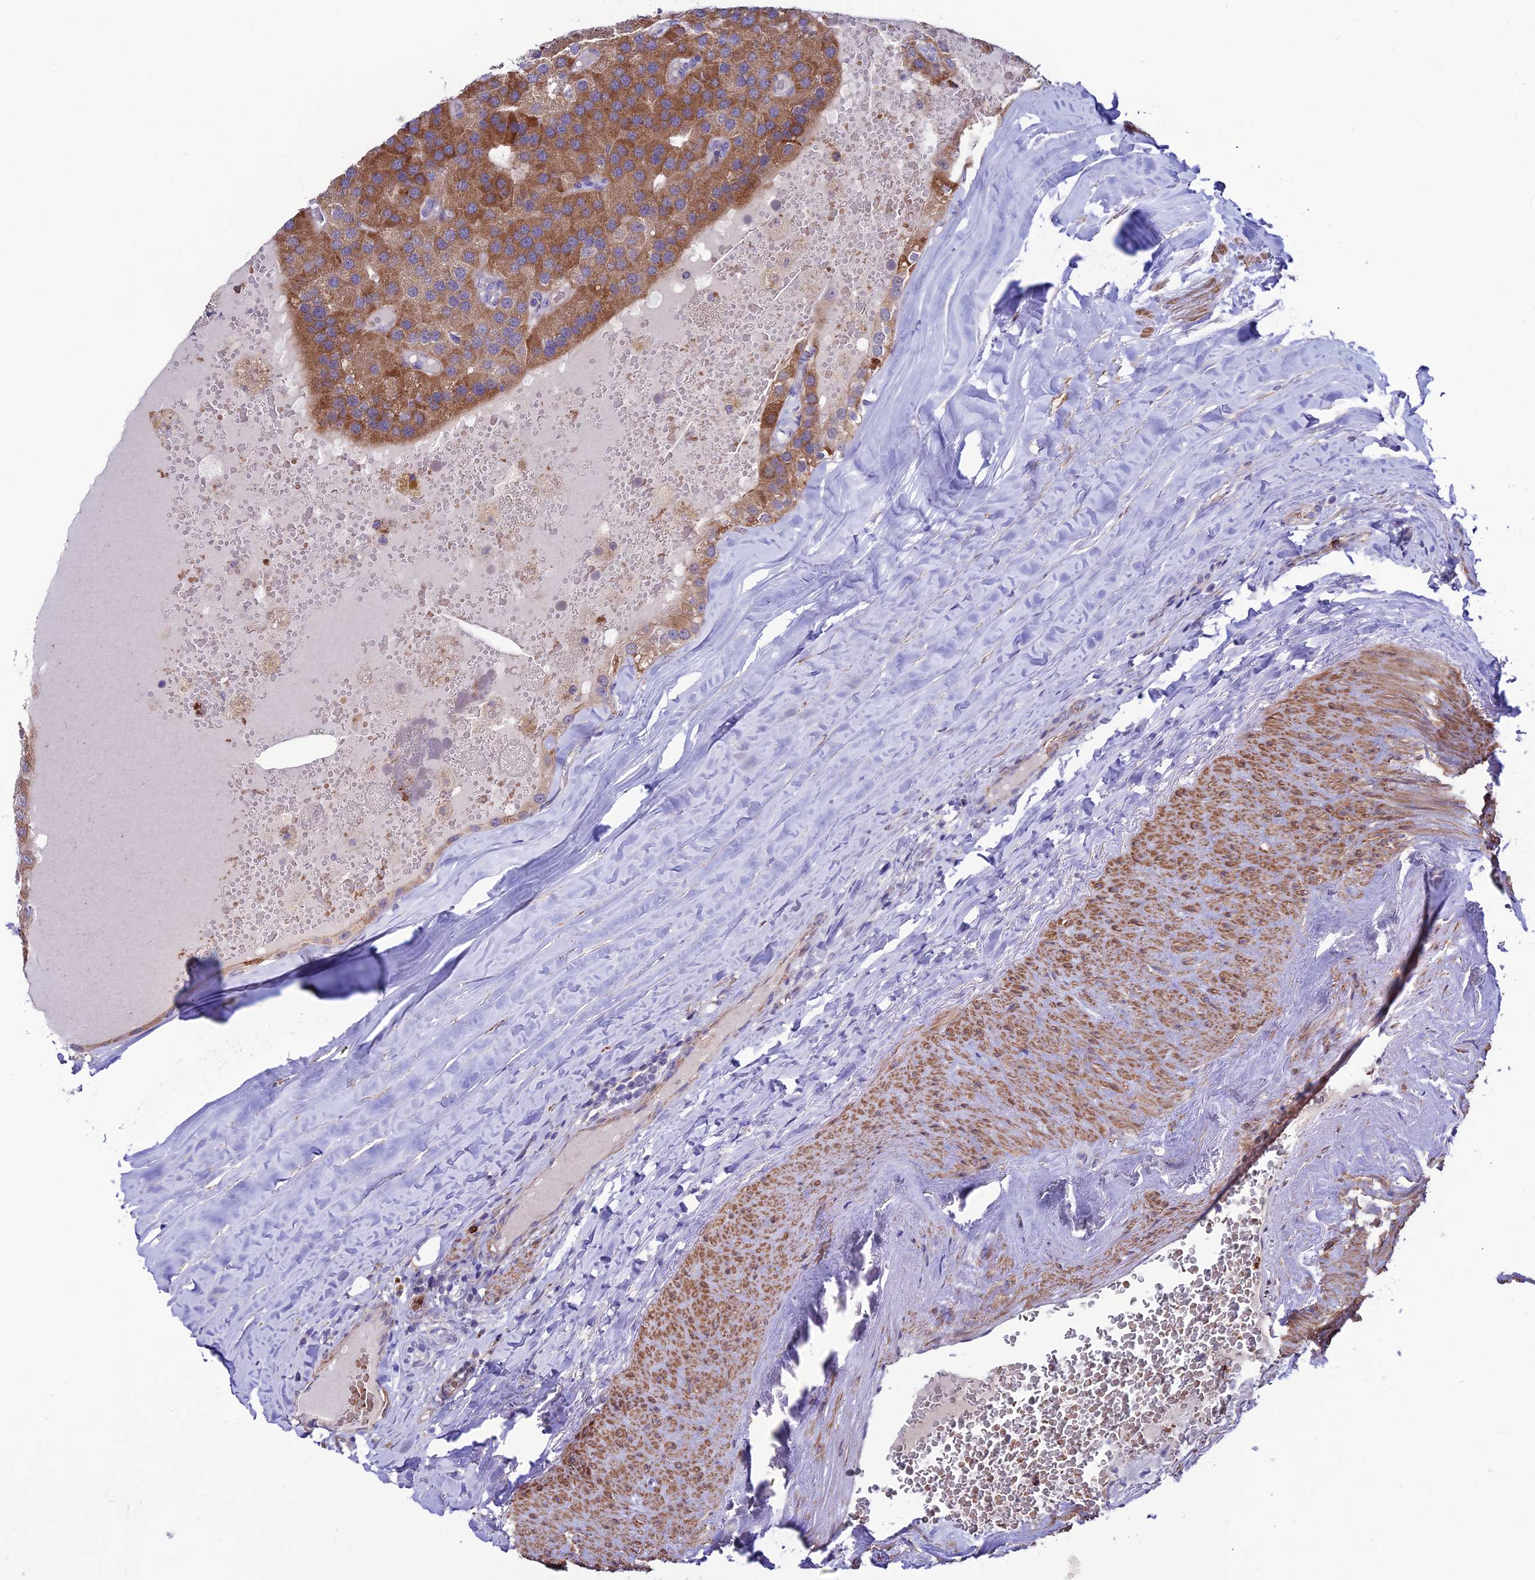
{"staining": {"intensity": "moderate", "quantity": ">75%", "location": "cytoplasmic/membranous"}, "tissue": "parathyroid gland", "cell_type": "Glandular cells", "image_type": "normal", "snomed": [{"axis": "morphology", "description": "Normal tissue, NOS"}, {"axis": "morphology", "description": "Adenoma, NOS"}, {"axis": "topography", "description": "Parathyroid gland"}], "caption": "Immunohistochemical staining of unremarkable parathyroid gland demonstrates medium levels of moderate cytoplasmic/membranous positivity in approximately >75% of glandular cells.", "gene": "COL6A6", "patient": {"sex": "female", "age": 86}}